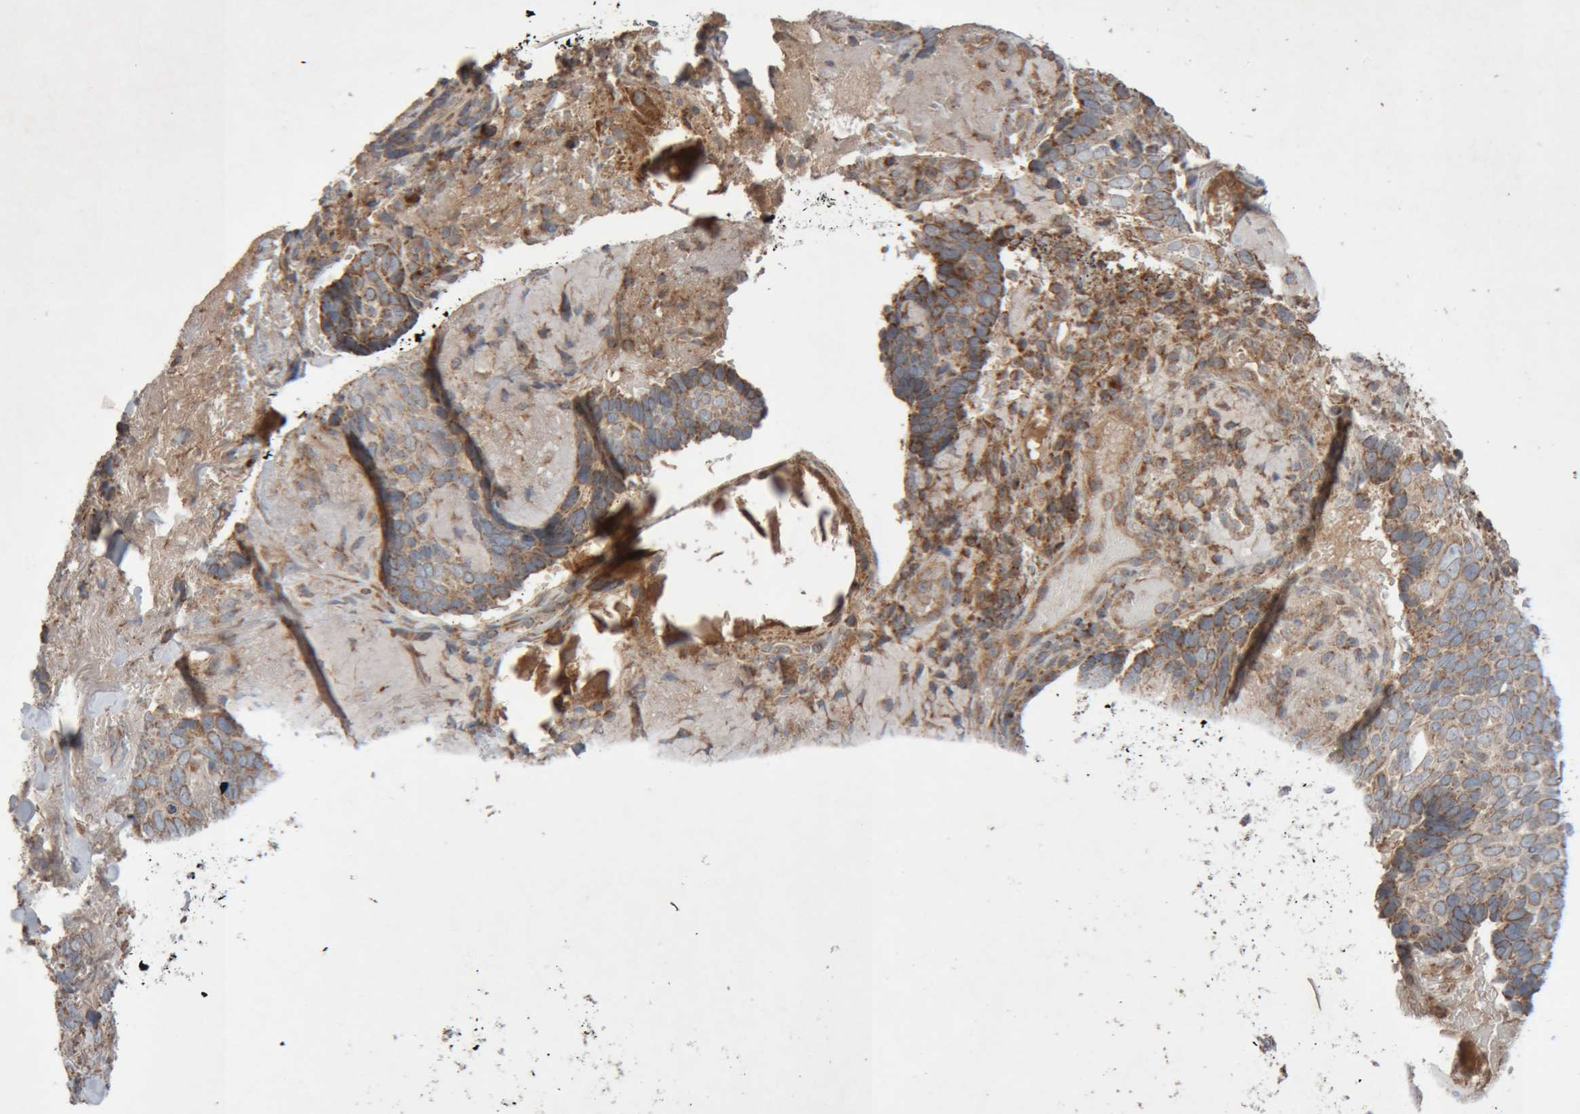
{"staining": {"intensity": "moderate", "quantity": ">75%", "location": "cytoplasmic/membranous"}, "tissue": "skin cancer", "cell_type": "Tumor cells", "image_type": "cancer", "snomed": [{"axis": "morphology", "description": "Basal cell carcinoma"}, {"axis": "topography", "description": "Skin"}], "caption": "Immunohistochemistry (IHC) (DAB) staining of basal cell carcinoma (skin) displays moderate cytoplasmic/membranous protein positivity in approximately >75% of tumor cells.", "gene": "KIF21B", "patient": {"sex": "female", "age": 82}}